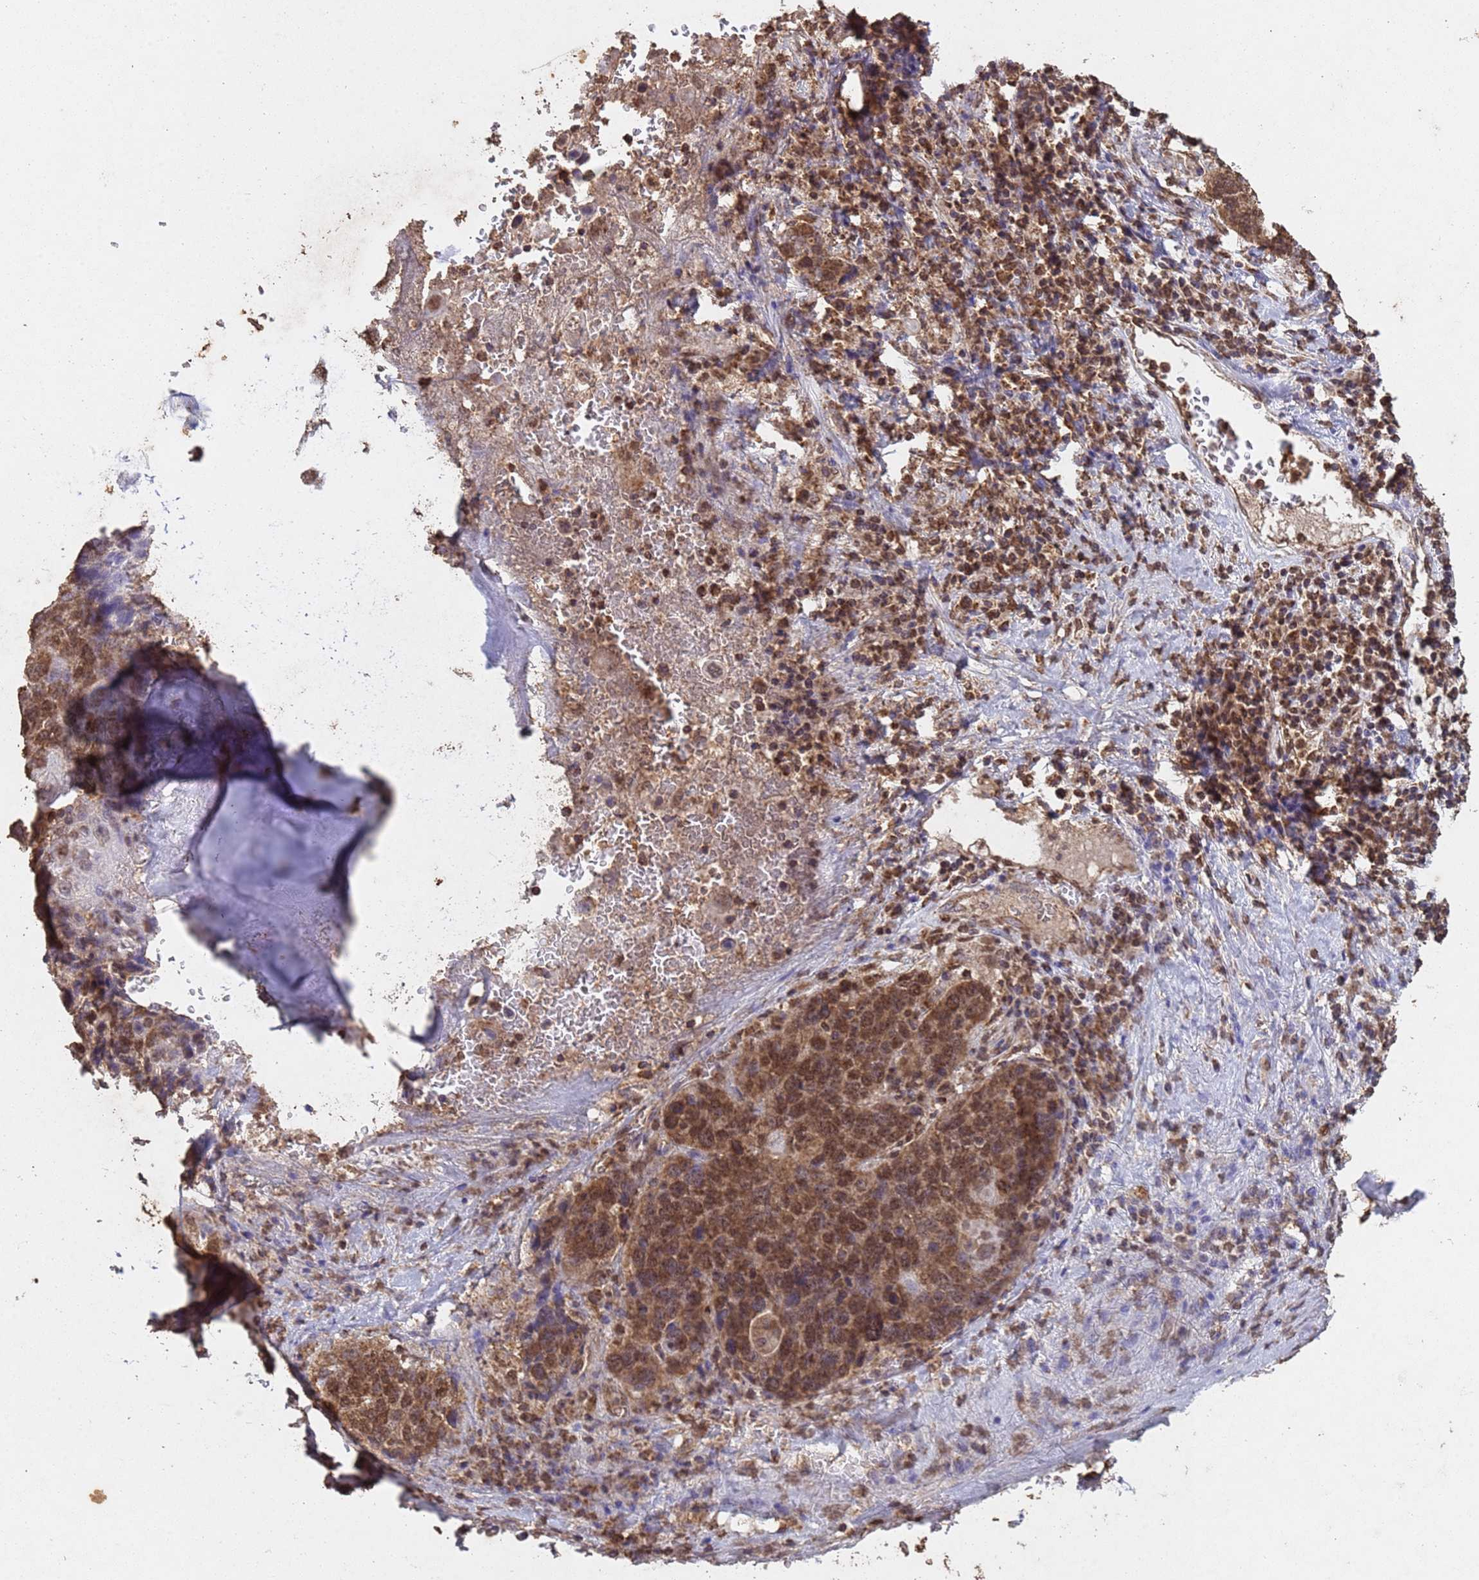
{"staining": {"intensity": "moderate", "quantity": ">75%", "location": "nuclear"}, "tissue": "lung cancer", "cell_type": "Tumor cells", "image_type": "cancer", "snomed": [{"axis": "morphology", "description": "Squamous cell carcinoma, NOS"}, {"axis": "topography", "description": "Lung"}], "caption": "An IHC histopathology image of neoplastic tissue is shown. Protein staining in brown labels moderate nuclear positivity in lung cancer (squamous cell carcinoma) within tumor cells.", "gene": "HDAC10", "patient": {"sex": "male", "age": 66}}